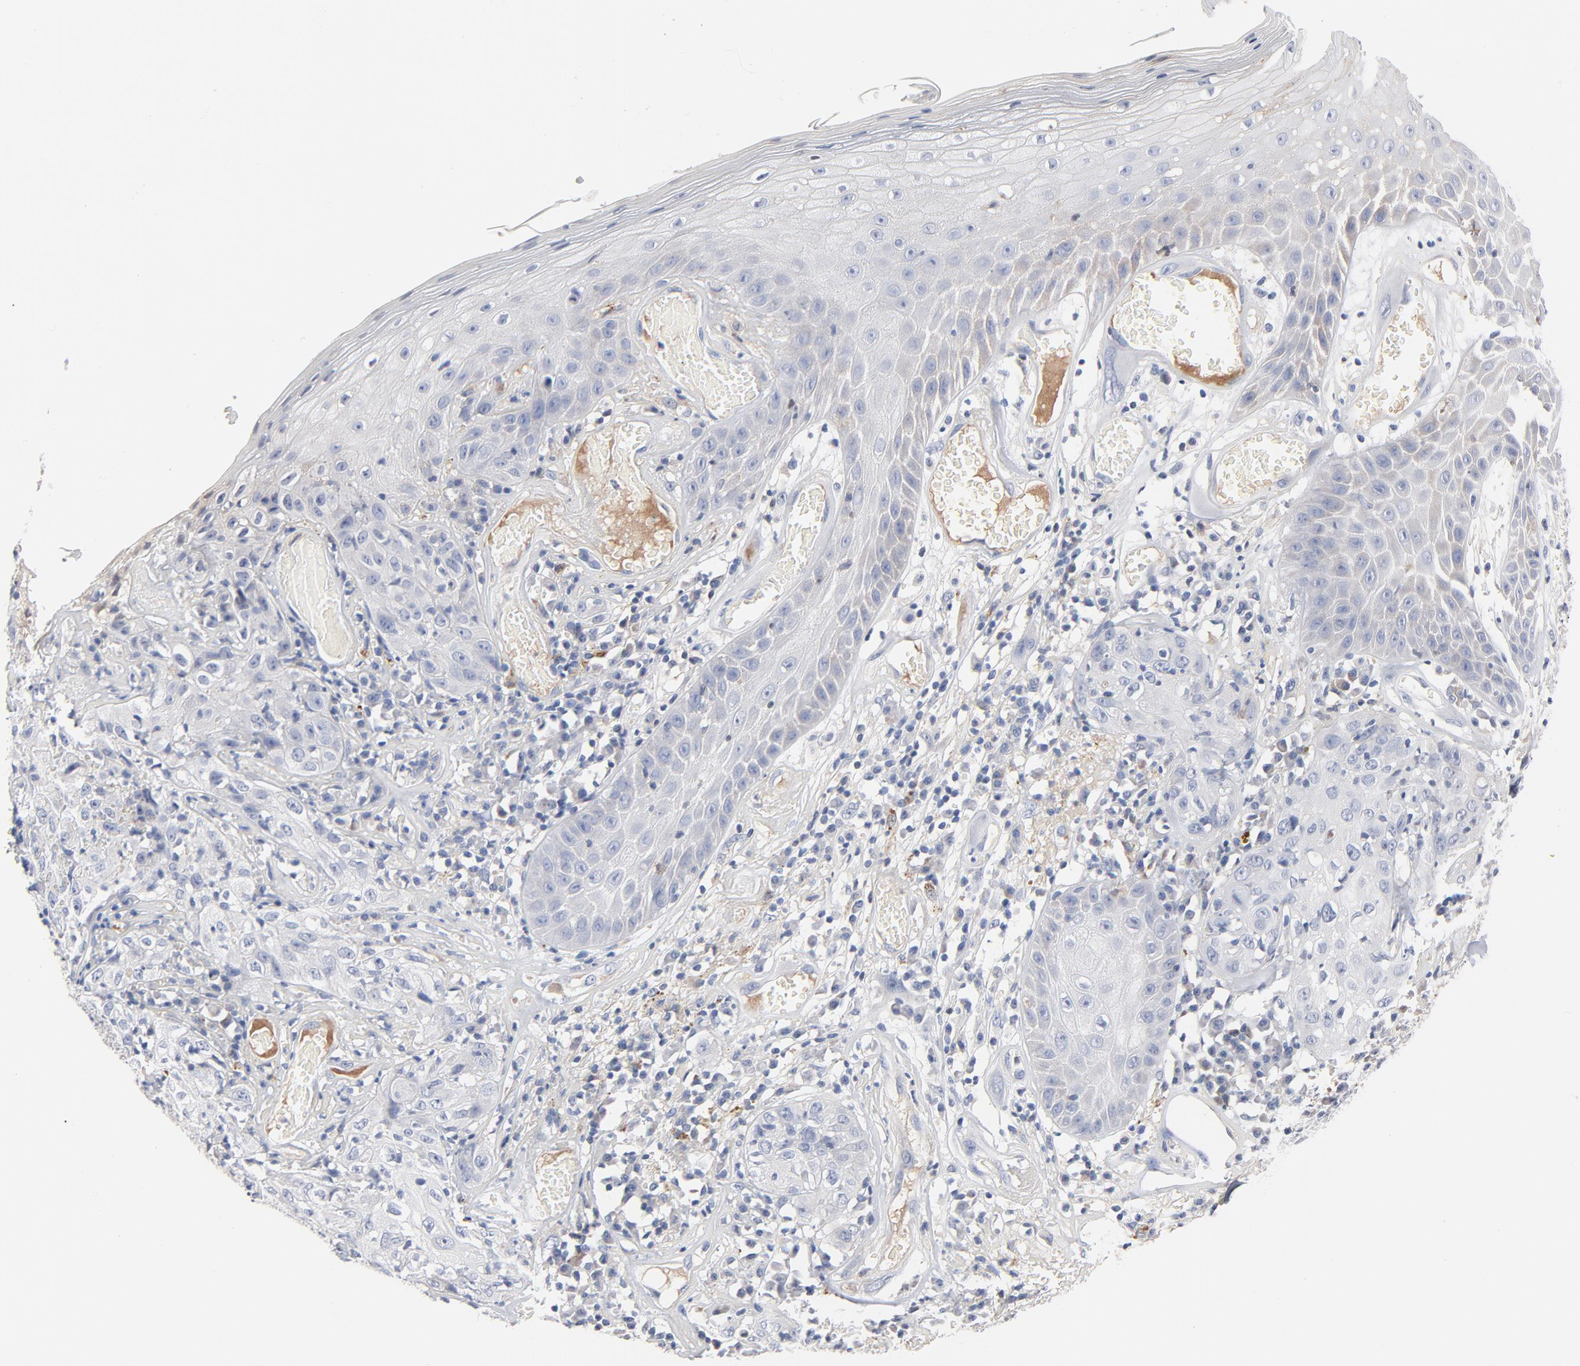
{"staining": {"intensity": "negative", "quantity": "none", "location": "none"}, "tissue": "skin cancer", "cell_type": "Tumor cells", "image_type": "cancer", "snomed": [{"axis": "morphology", "description": "Squamous cell carcinoma, NOS"}, {"axis": "topography", "description": "Skin"}], "caption": "Immunohistochemical staining of human skin cancer shows no significant positivity in tumor cells.", "gene": "SERPINA4", "patient": {"sex": "male", "age": 65}}